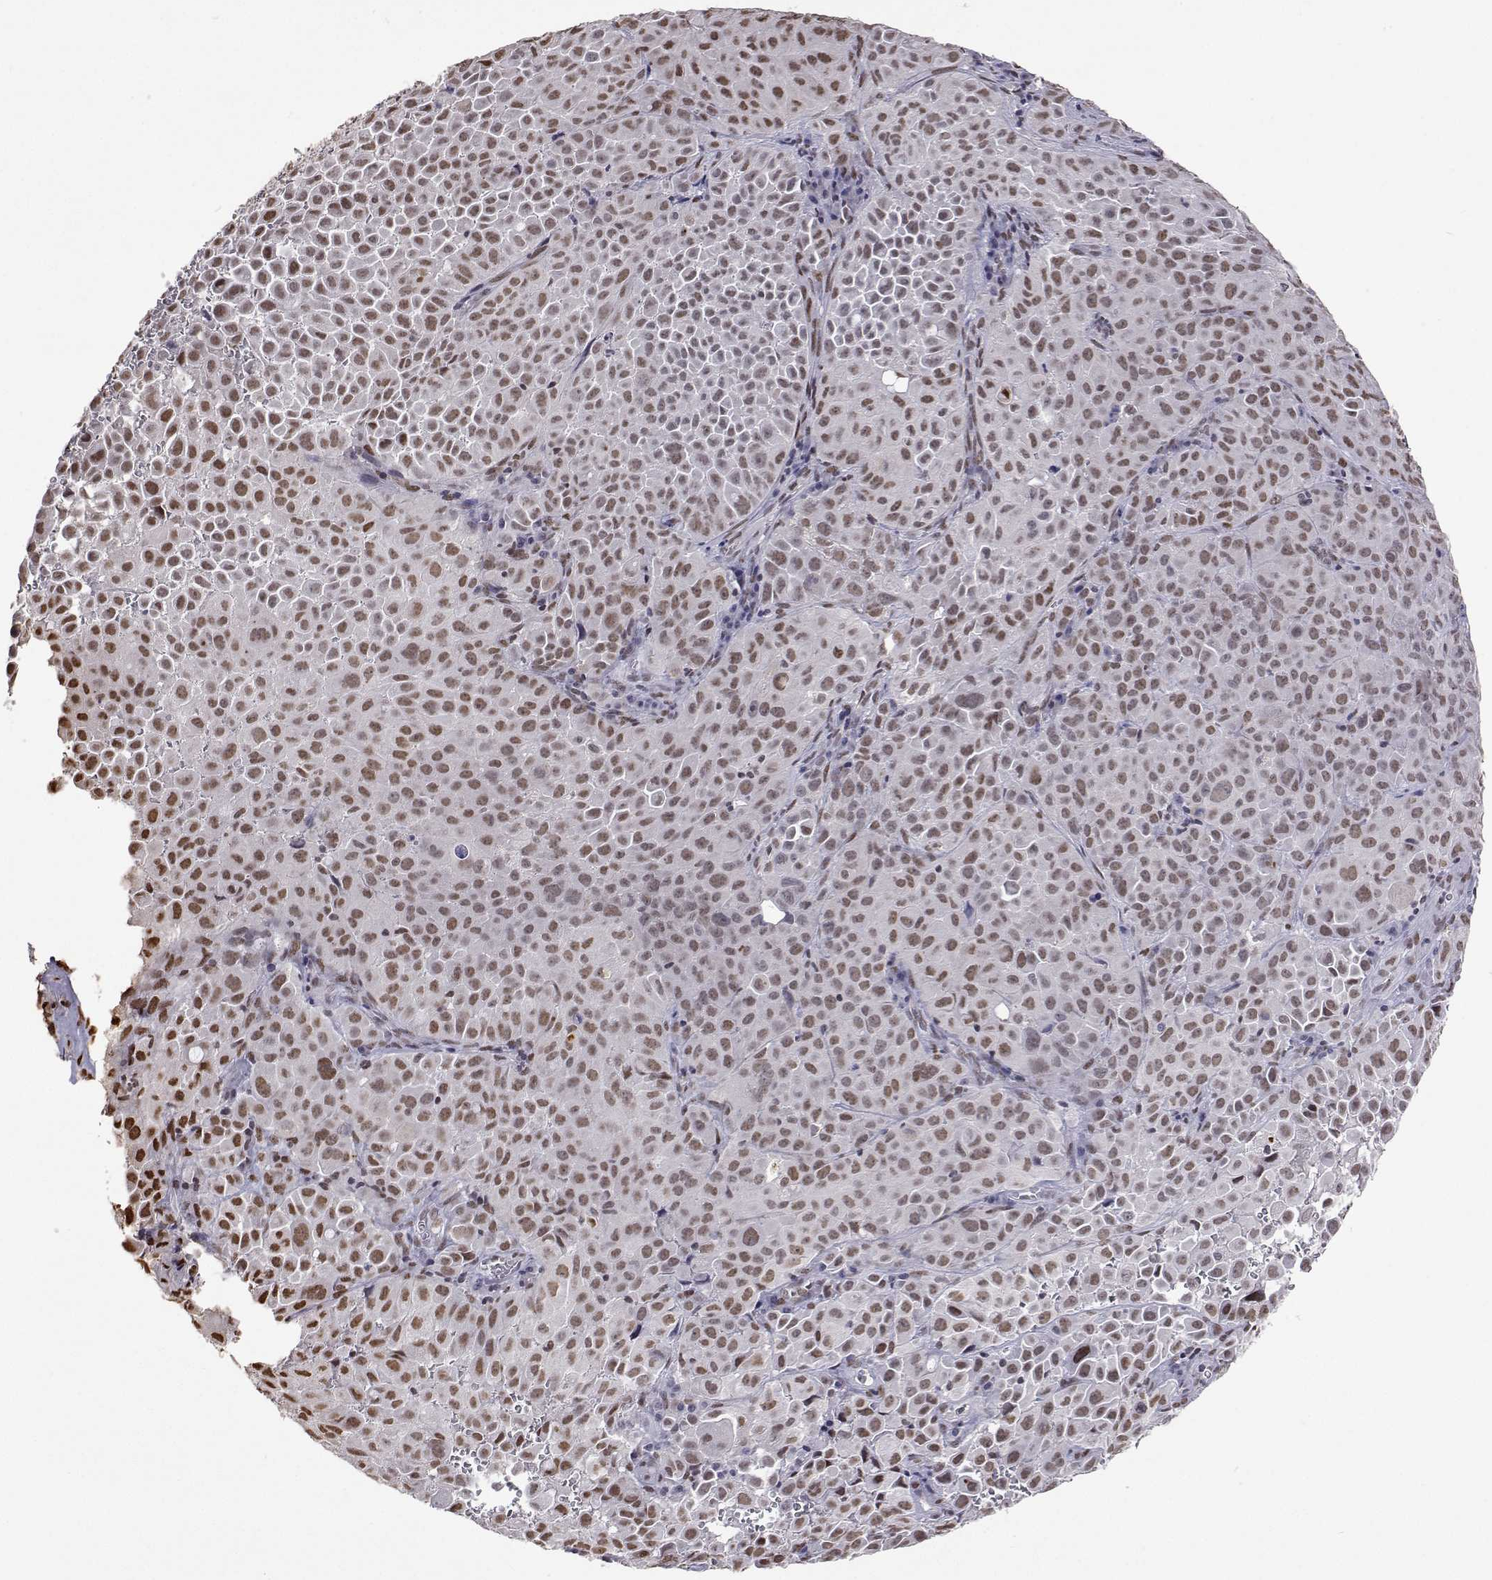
{"staining": {"intensity": "moderate", "quantity": ">75%", "location": "nuclear"}, "tissue": "cervical cancer", "cell_type": "Tumor cells", "image_type": "cancer", "snomed": [{"axis": "morphology", "description": "Squamous cell carcinoma, NOS"}, {"axis": "topography", "description": "Cervix"}], "caption": "Brown immunohistochemical staining in cervical cancer (squamous cell carcinoma) shows moderate nuclear expression in approximately >75% of tumor cells.", "gene": "HNRNPA0", "patient": {"sex": "female", "age": 55}}